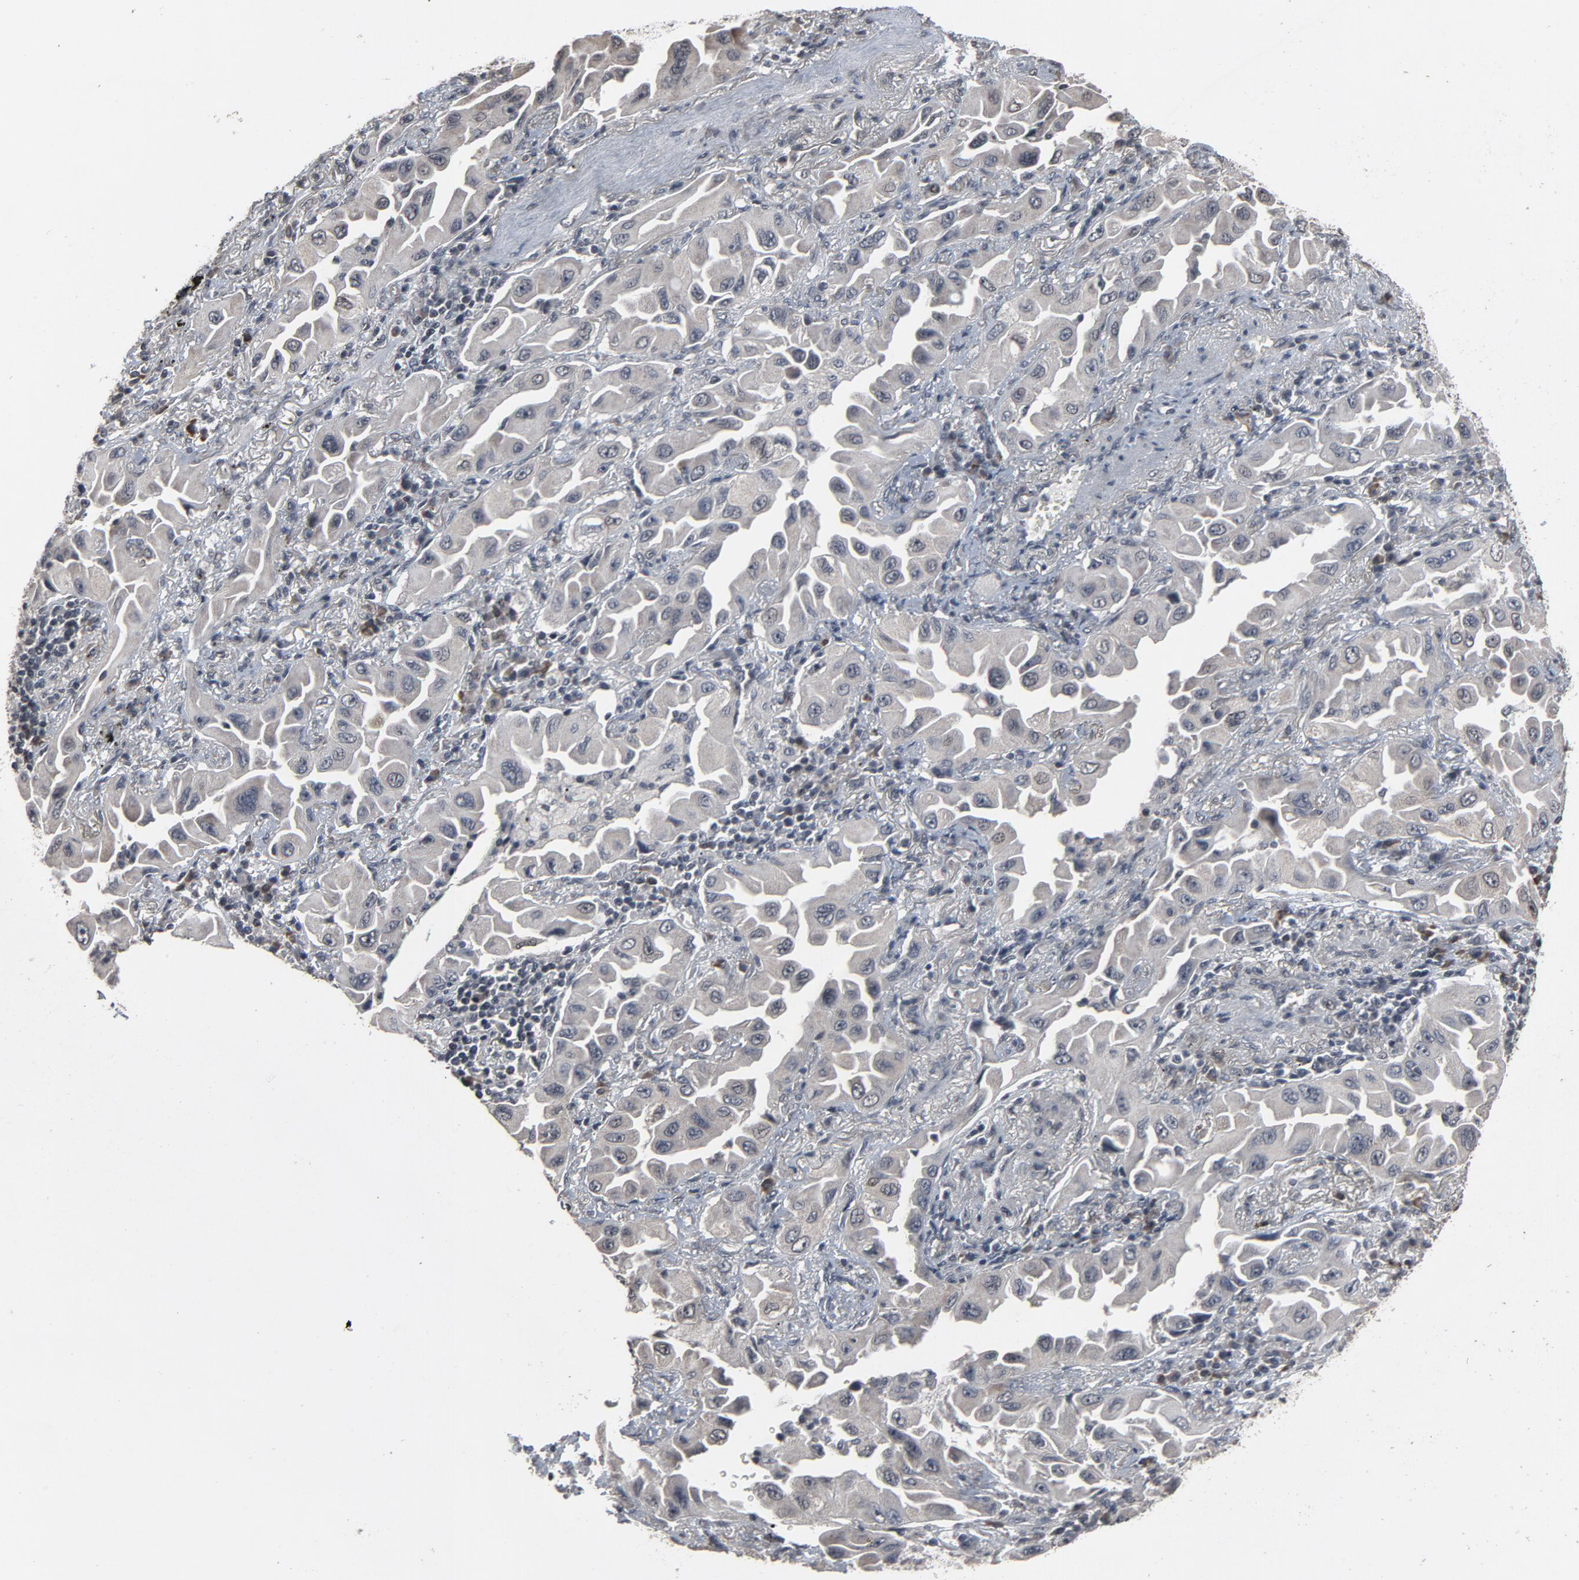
{"staining": {"intensity": "weak", "quantity": "<25%", "location": "nuclear"}, "tissue": "lung cancer", "cell_type": "Tumor cells", "image_type": "cancer", "snomed": [{"axis": "morphology", "description": "Adenocarcinoma, NOS"}, {"axis": "topography", "description": "Lung"}], "caption": "High power microscopy micrograph of an immunohistochemistry (IHC) image of adenocarcinoma (lung), revealing no significant positivity in tumor cells.", "gene": "POM121", "patient": {"sex": "female", "age": 65}}